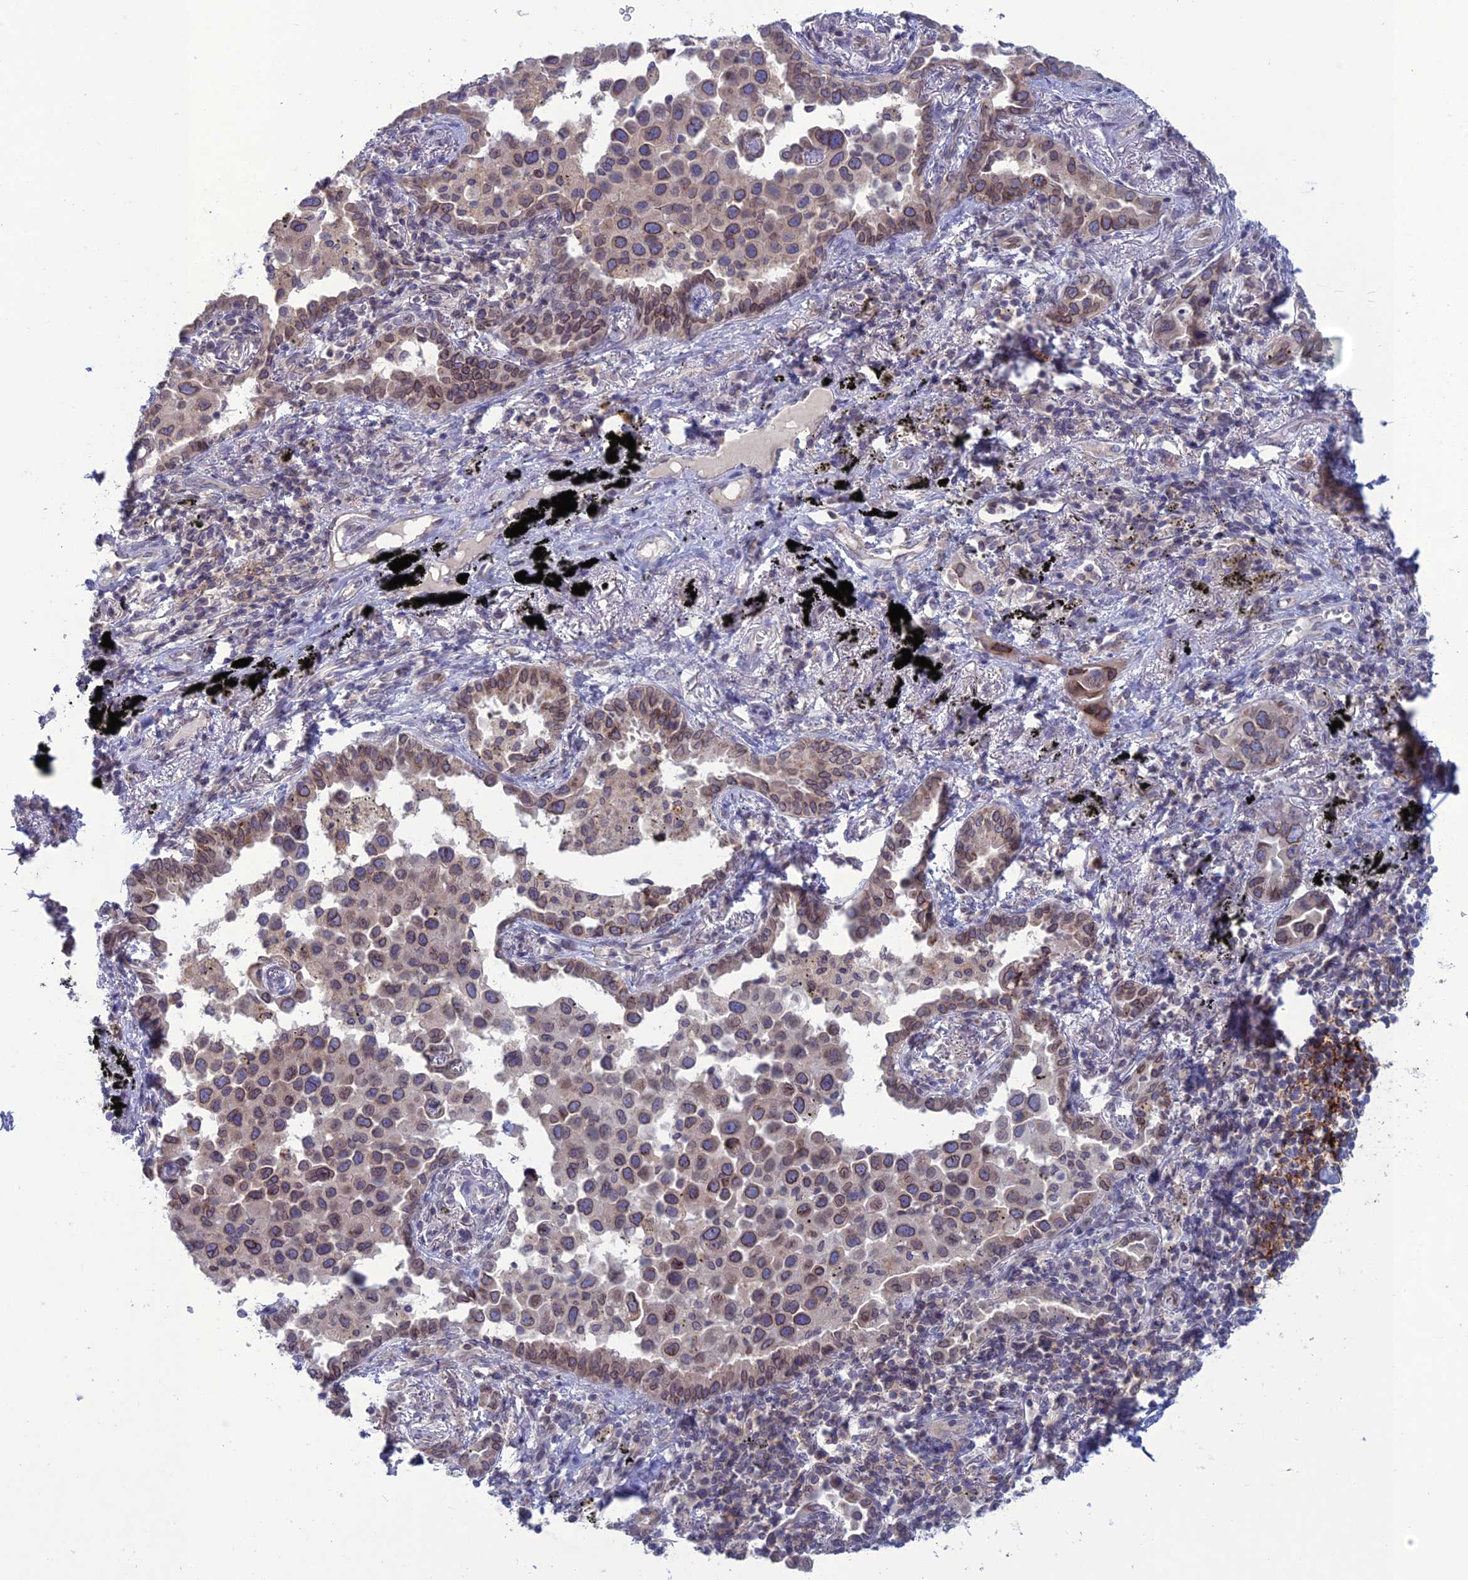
{"staining": {"intensity": "moderate", "quantity": ">75%", "location": "cytoplasmic/membranous,nuclear"}, "tissue": "lung cancer", "cell_type": "Tumor cells", "image_type": "cancer", "snomed": [{"axis": "morphology", "description": "Adenocarcinoma, NOS"}, {"axis": "topography", "description": "Lung"}], "caption": "IHC histopathology image of neoplastic tissue: adenocarcinoma (lung) stained using IHC reveals medium levels of moderate protein expression localized specifically in the cytoplasmic/membranous and nuclear of tumor cells, appearing as a cytoplasmic/membranous and nuclear brown color.", "gene": "WDR46", "patient": {"sex": "male", "age": 67}}